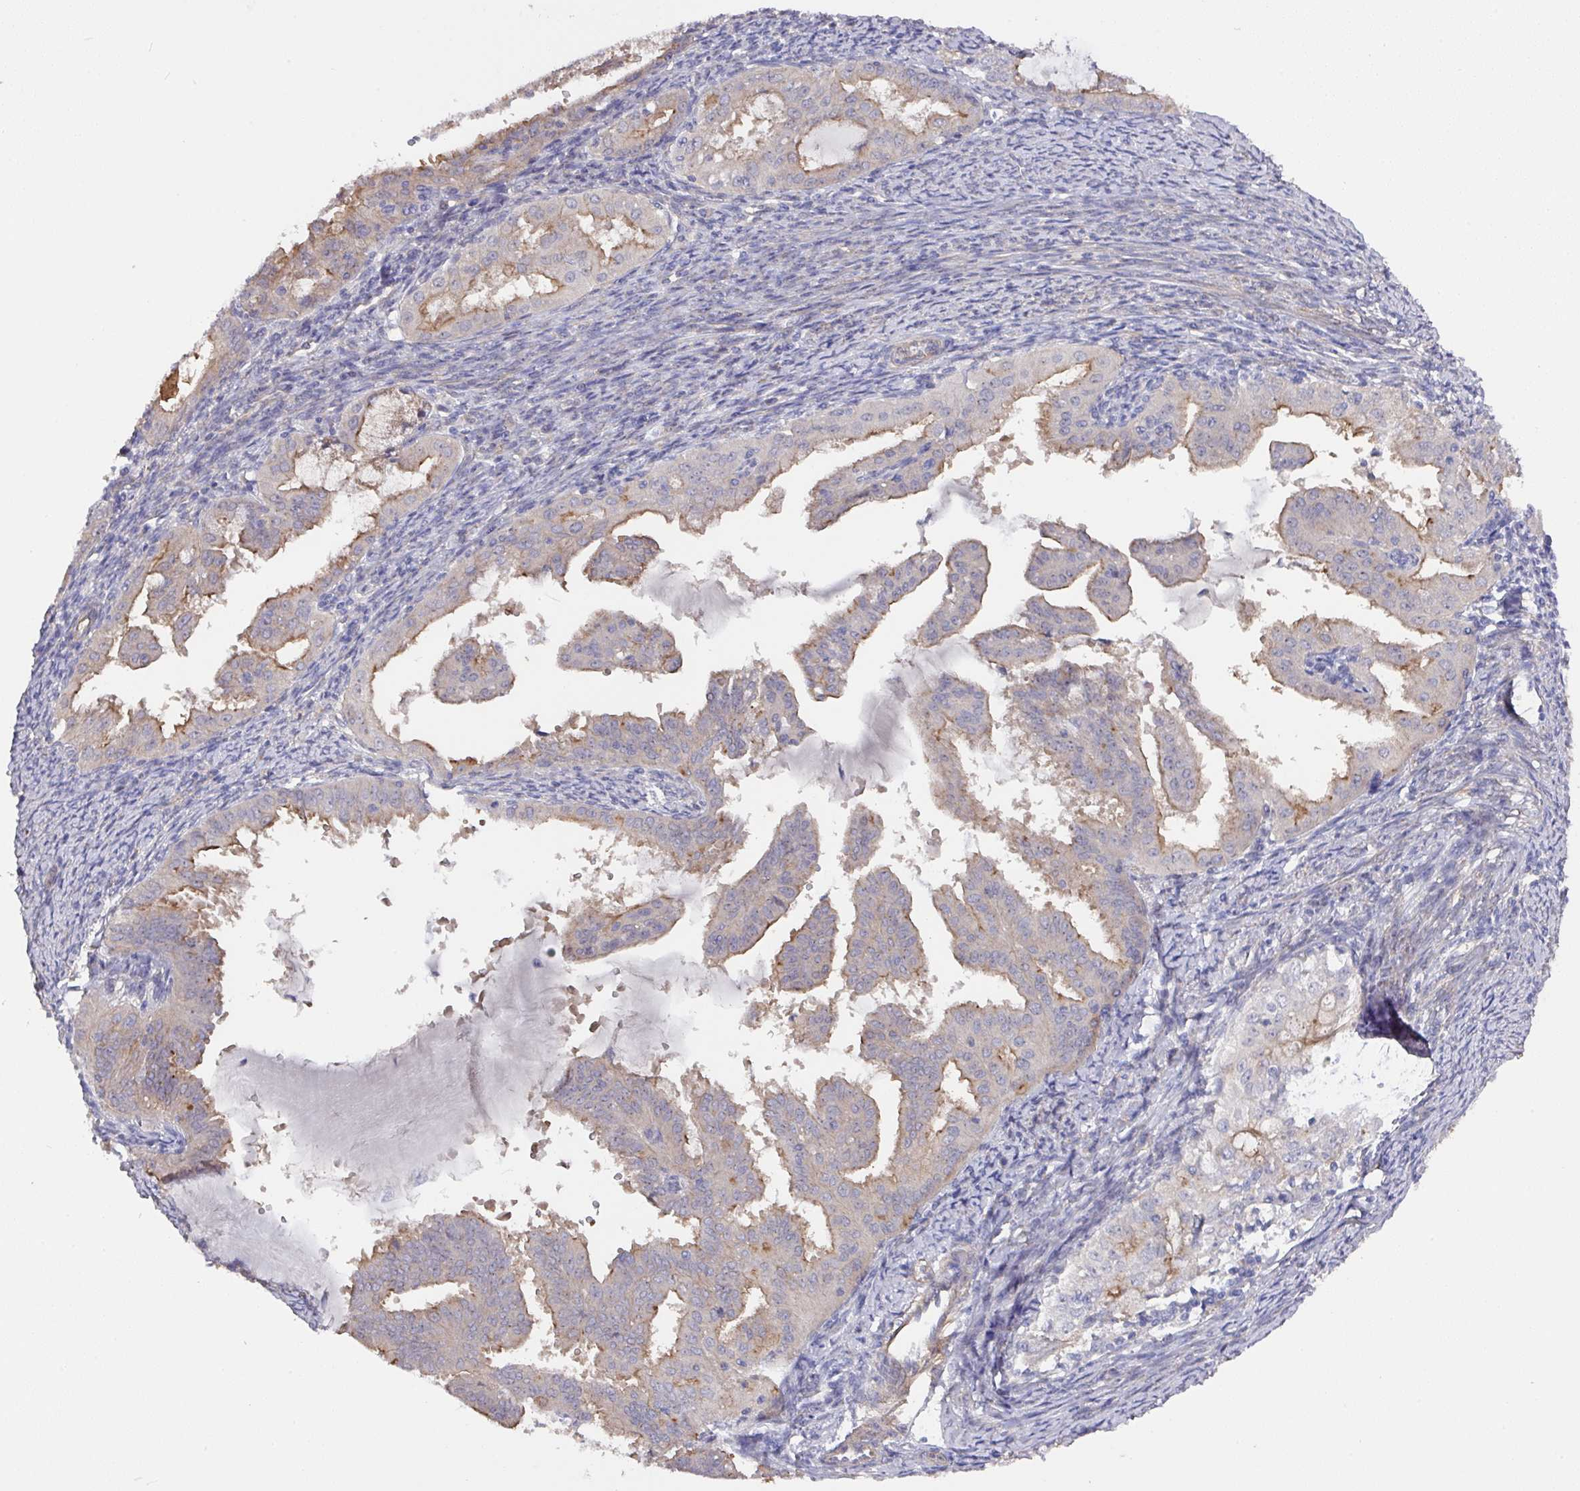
{"staining": {"intensity": "weak", "quantity": "25%-75%", "location": "cytoplasmic/membranous"}, "tissue": "endometrial cancer", "cell_type": "Tumor cells", "image_type": "cancer", "snomed": [{"axis": "morphology", "description": "Adenocarcinoma, NOS"}, {"axis": "topography", "description": "Endometrium"}], "caption": "Brown immunohistochemical staining in human endometrial adenocarcinoma demonstrates weak cytoplasmic/membranous positivity in about 25%-75% of tumor cells.", "gene": "PRR5", "patient": {"sex": "female", "age": 70}}